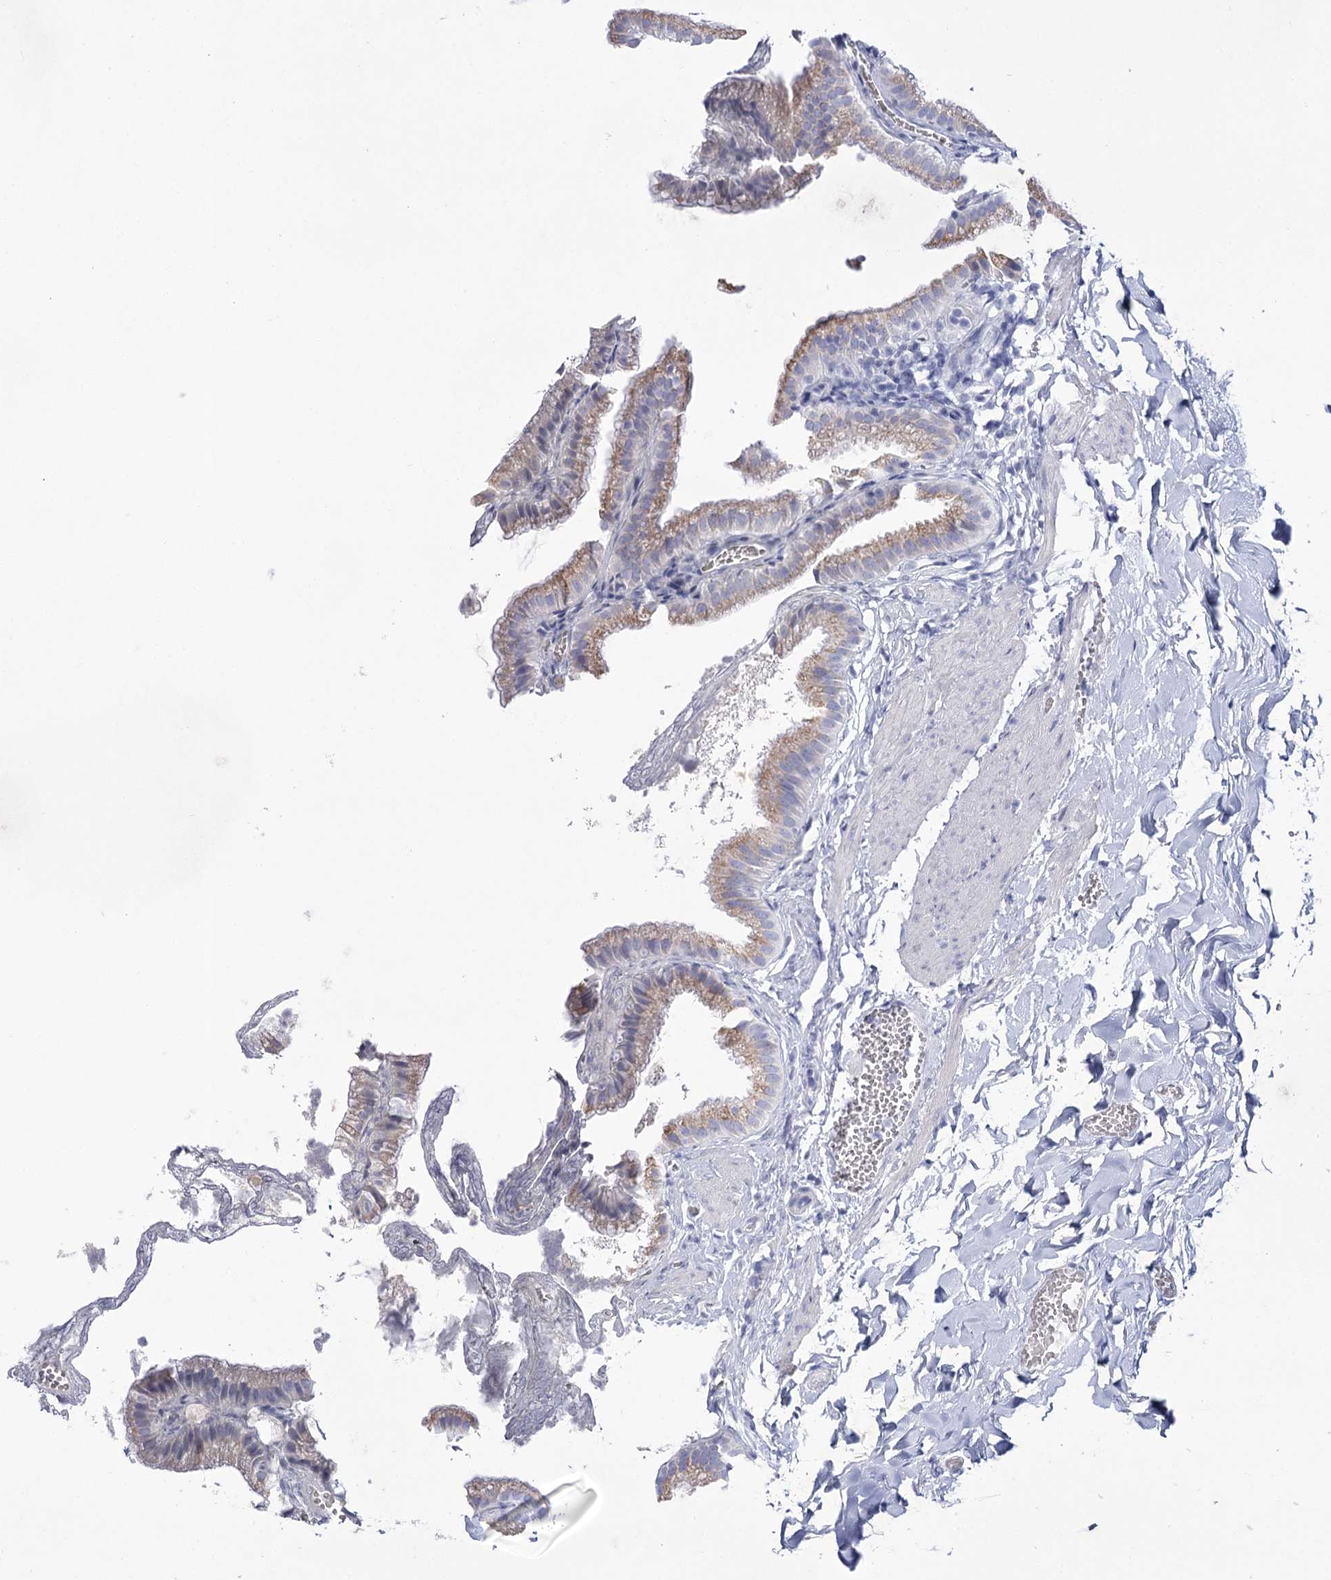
{"staining": {"intensity": "weak", "quantity": ">75%", "location": "cytoplasmic/membranous"}, "tissue": "gallbladder", "cell_type": "Glandular cells", "image_type": "normal", "snomed": [{"axis": "morphology", "description": "Normal tissue, NOS"}, {"axis": "topography", "description": "Gallbladder"}], "caption": "High-magnification brightfield microscopy of unremarkable gallbladder stained with DAB (brown) and counterstained with hematoxylin (blue). glandular cells exhibit weak cytoplasmic/membranous staining is identified in approximately>75% of cells.", "gene": "RNF186", "patient": {"sex": "male", "age": 38}}